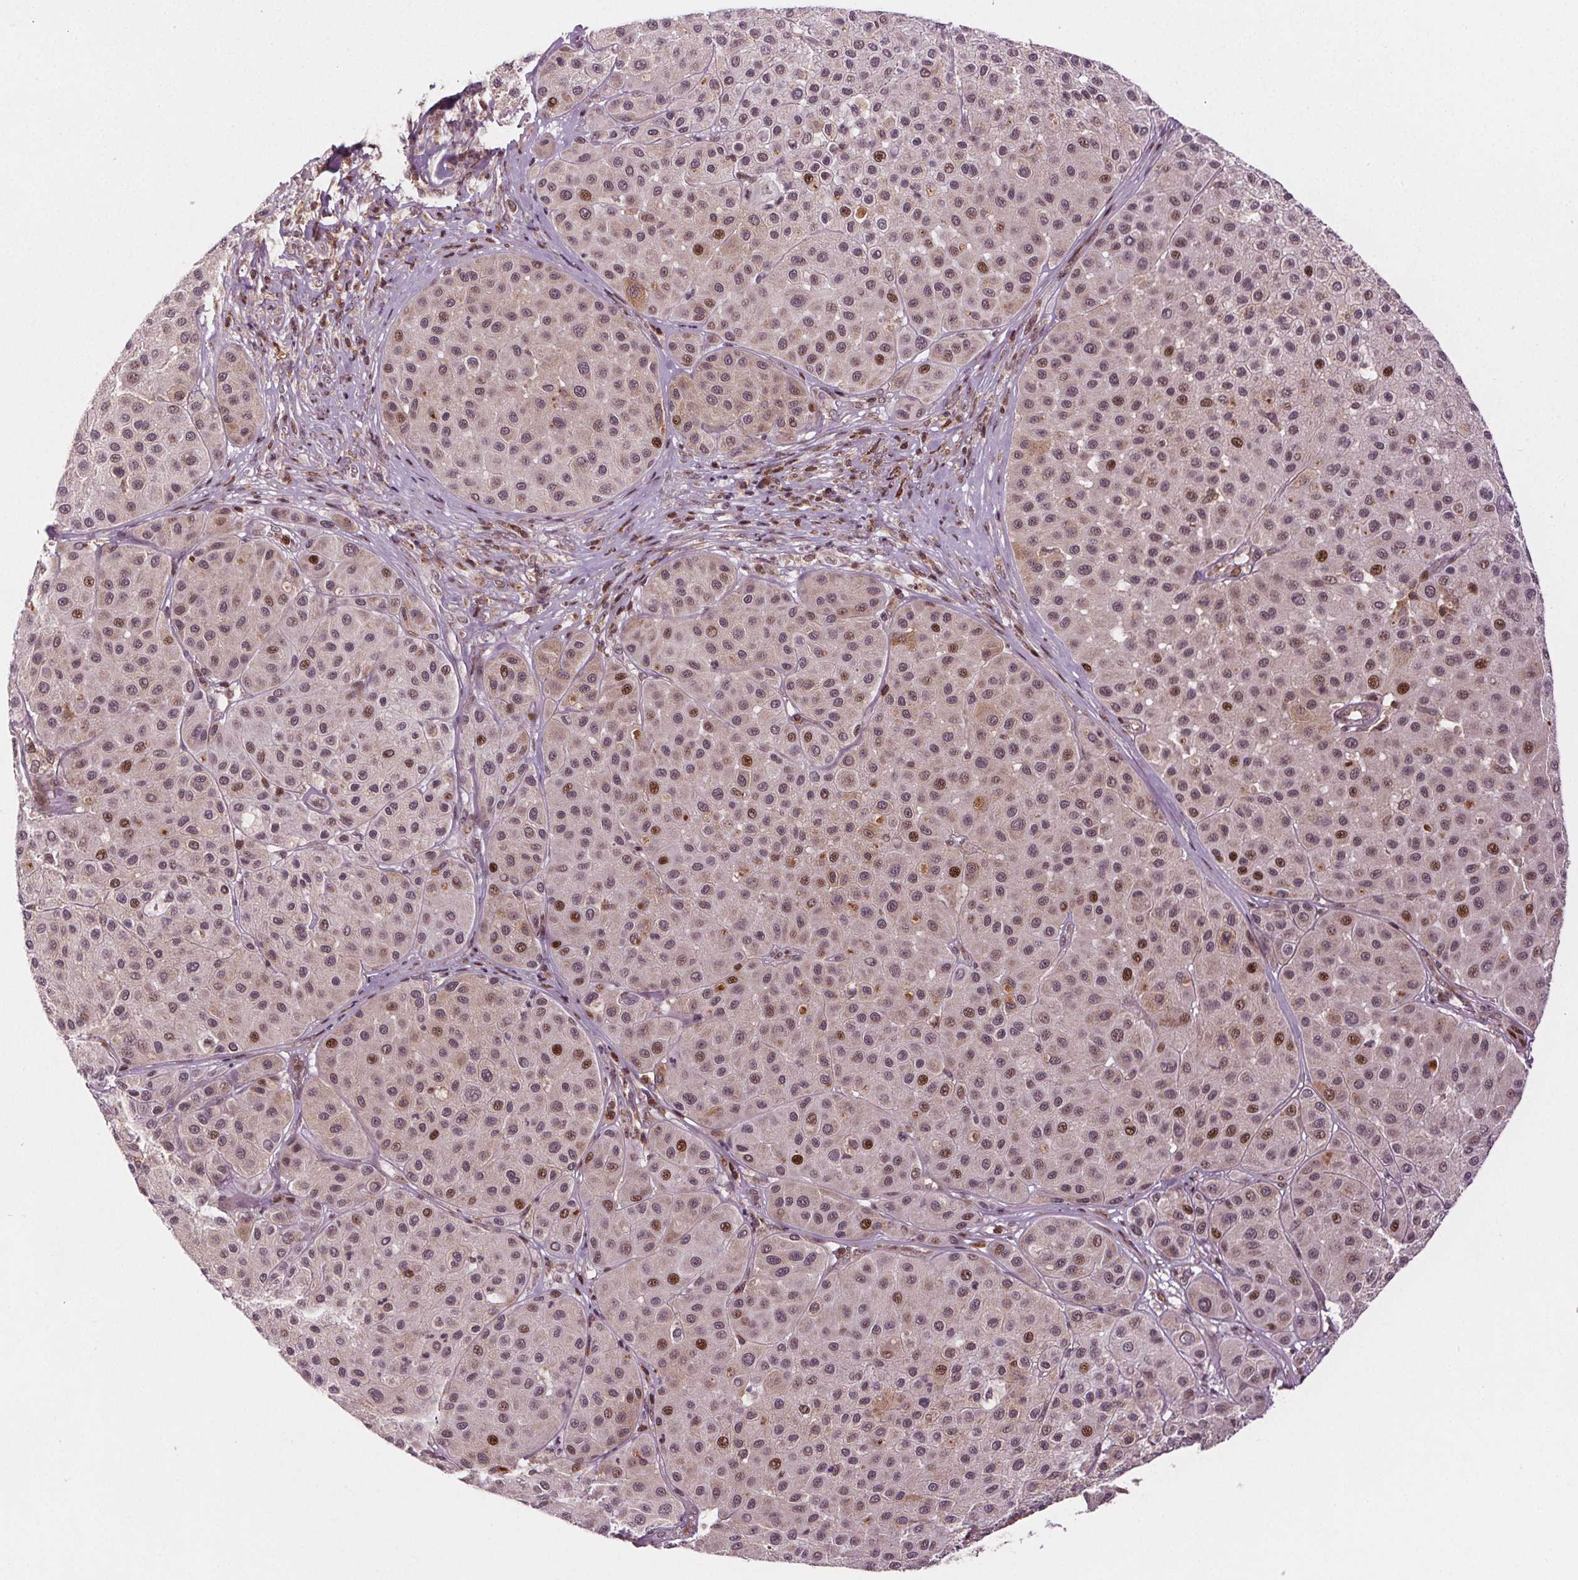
{"staining": {"intensity": "moderate", "quantity": "<25%", "location": "nuclear"}, "tissue": "melanoma", "cell_type": "Tumor cells", "image_type": "cancer", "snomed": [{"axis": "morphology", "description": "Malignant melanoma, Metastatic site"}, {"axis": "topography", "description": "Smooth muscle"}], "caption": "Malignant melanoma (metastatic site) stained with a brown dye displays moderate nuclear positive expression in approximately <25% of tumor cells.", "gene": "SNRNP35", "patient": {"sex": "male", "age": 41}}